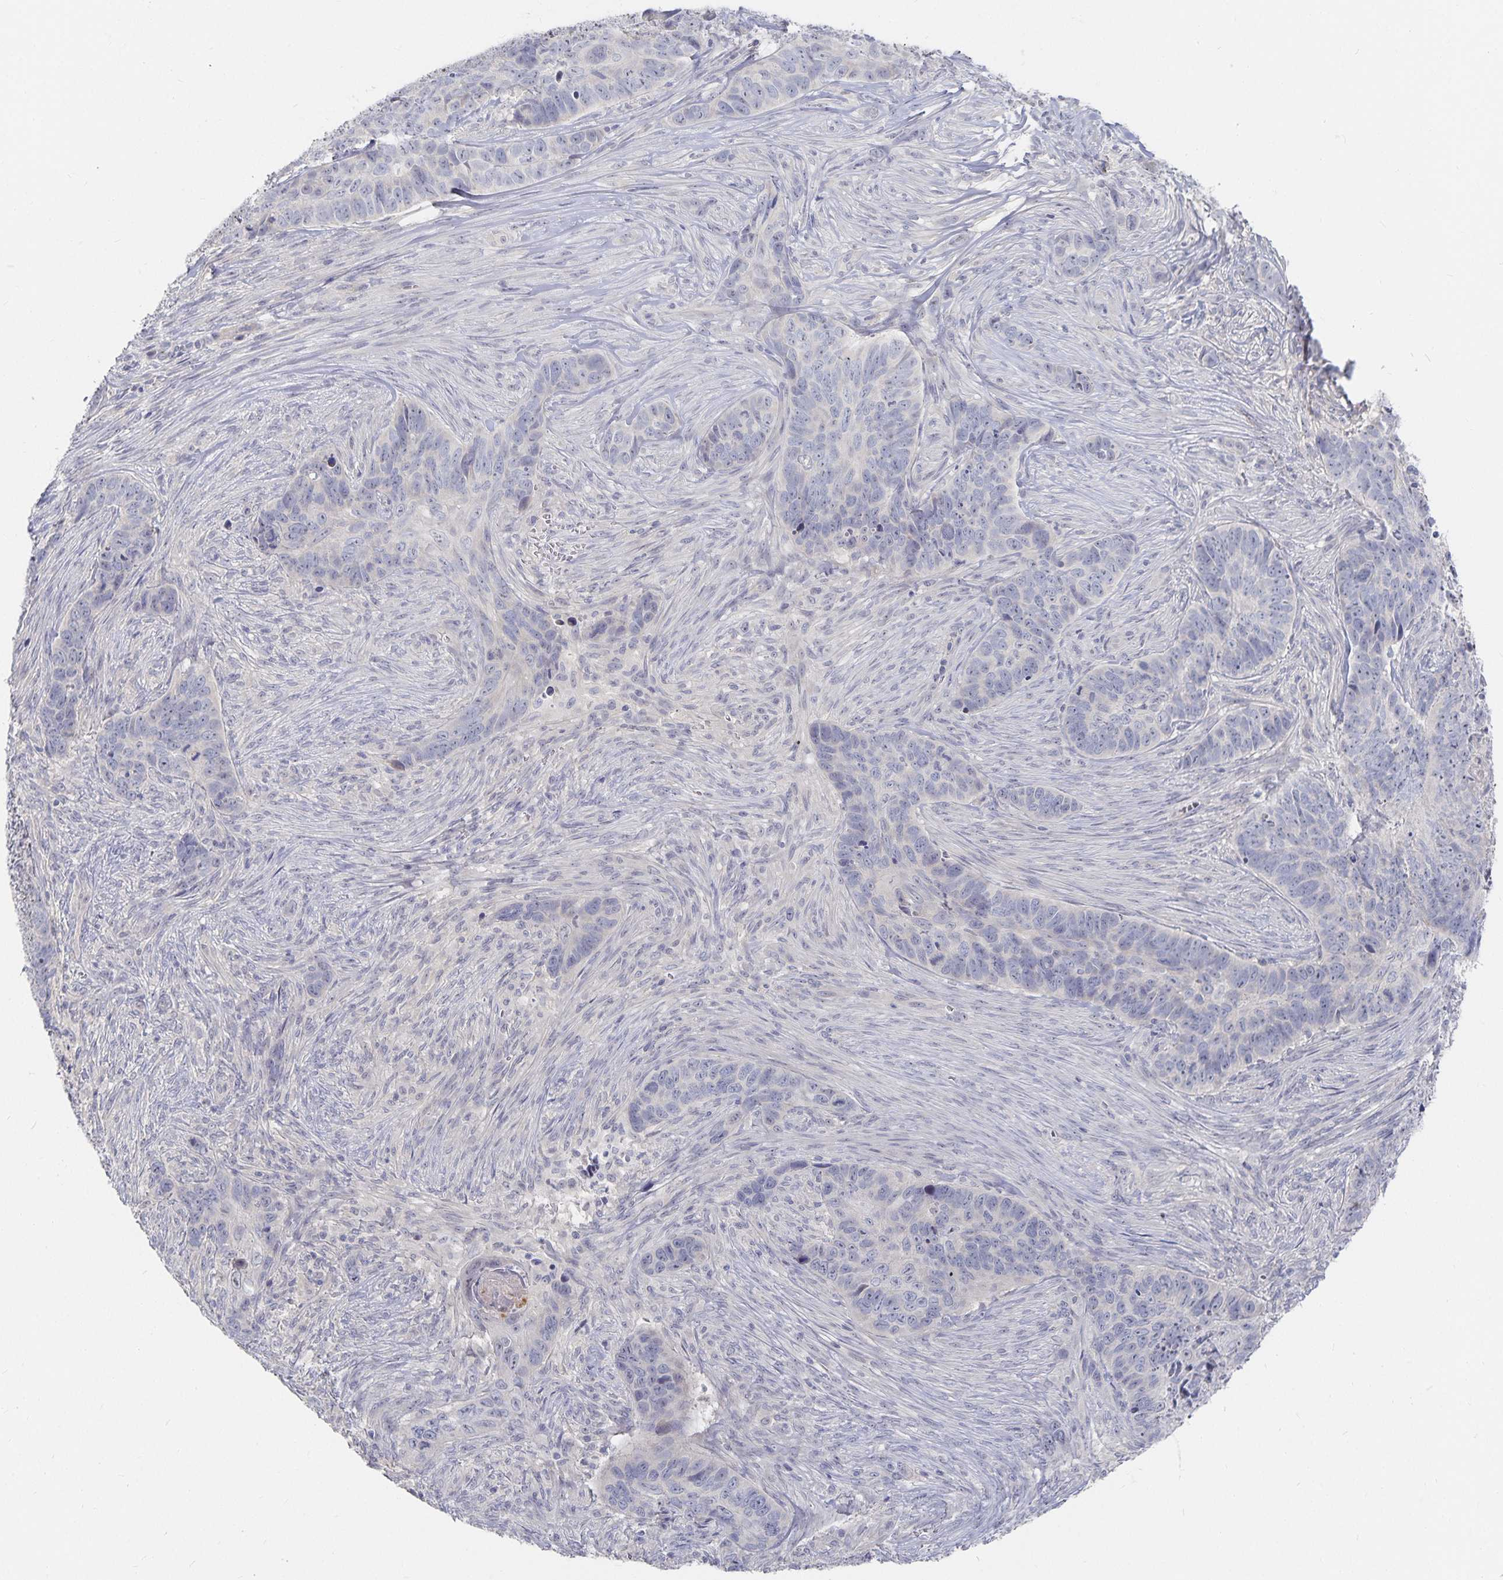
{"staining": {"intensity": "negative", "quantity": "none", "location": "none"}, "tissue": "skin cancer", "cell_type": "Tumor cells", "image_type": "cancer", "snomed": [{"axis": "morphology", "description": "Basal cell carcinoma"}, {"axis": "topography", "description": "Skin"}], "caption": "Immunohistochemical staining of human skin cancer (basal cell carcinoma) reveals no significant expression in tumor cells.", "gene": "DNAH9", "patient": {"sex": "female", "age": 82}}